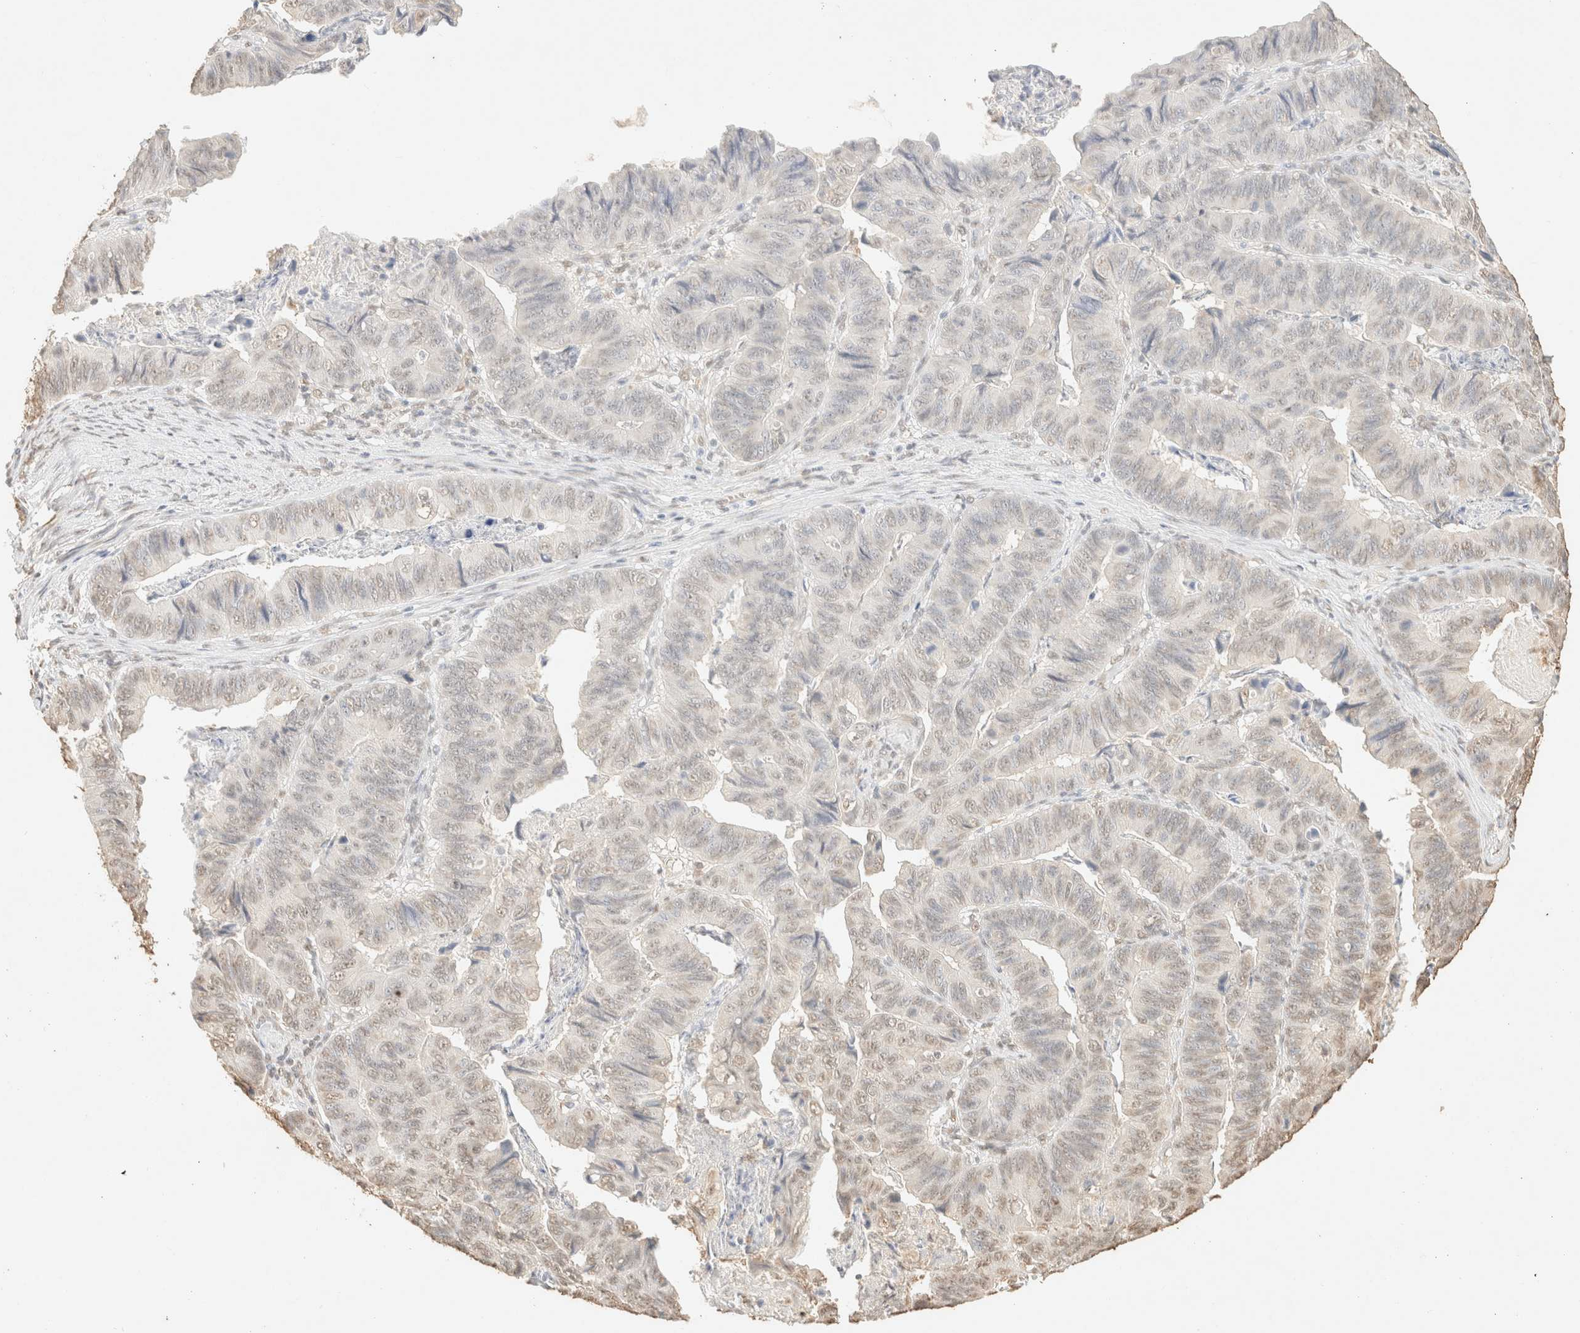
{"staining": {"intensity": "weak", "quantity": "25%-75%", "location": "nuclear"}, "tissue": "stomach cancer", "cell_type": "Tumor cells", "image_type": "cancer", "snomed": [{"axis": "morphology", "description": "Adenocarcinoma, NOS"}, {"axis": "topography", "description": "Stomach, lower"}], "caption": "Brown immunohistochemical staining in human stomach adenocarcinoma exhibits weak nuclear expression in approximately 25%-75% of tumor cells.", "gene": "S100A13", "patient": {"sex": "male", "age": 77}}